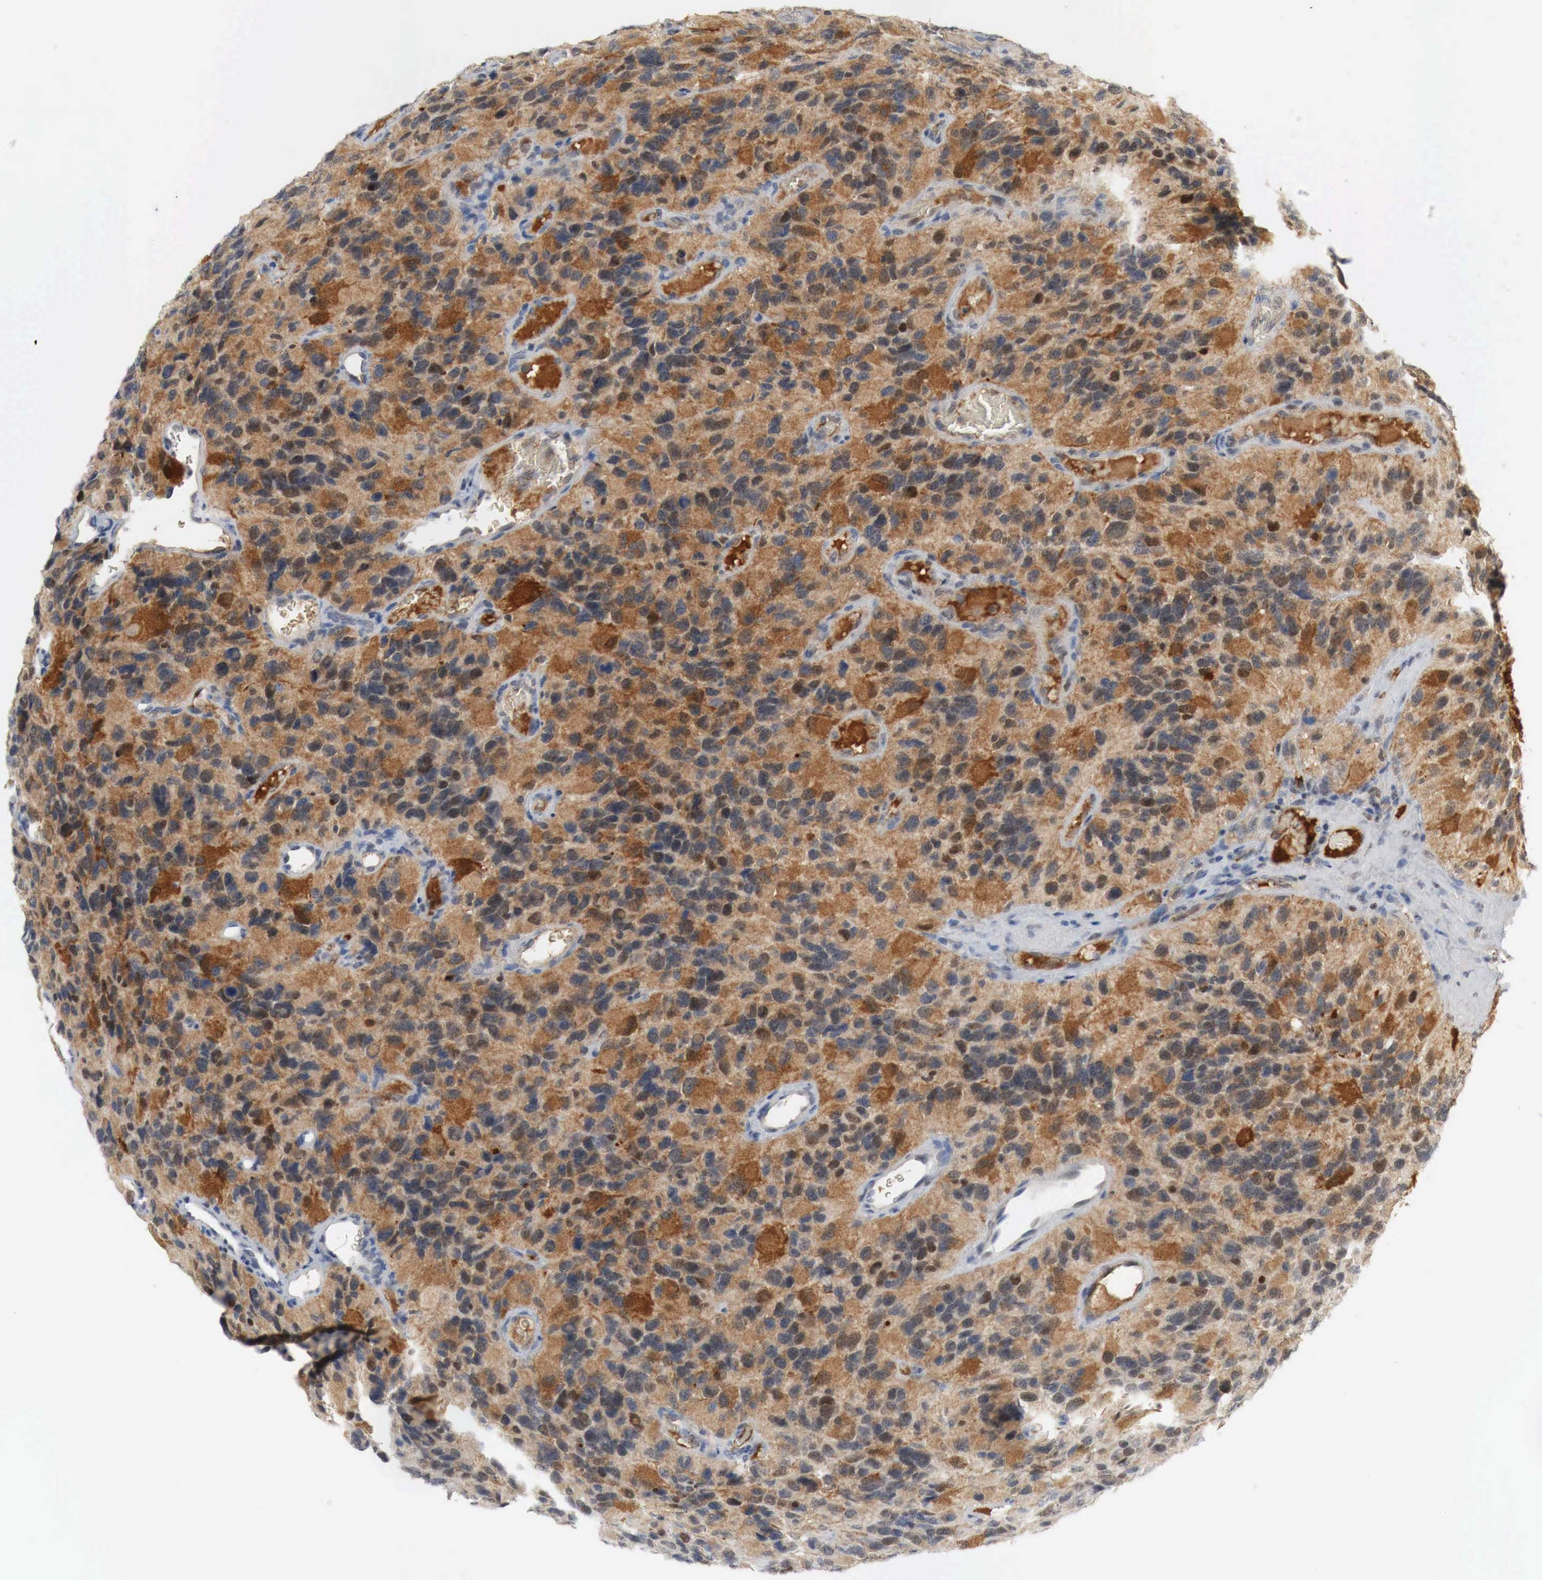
{"staining": {"intensity": "strong", "quantity": ">75%", "location": "cytoplasmic/membranous,nuclear"}, "tissue": "glioma", "cell_type": "Tumor cells", "image_type": "cancer", "snomed": [{"axis": "morphology", "description": "Glioma, malignant, High grade"}, {"axis": "topography", "description": "Brain"}], "caption": "This image displays immunohistochemistry (IHC) staining of human glioma, with high strong cytoplasmic/membranous and nuclear positivity in about >75% of tumor cells.", "gene": "MYC", "patient": {"sex": "male", "age": 77}}